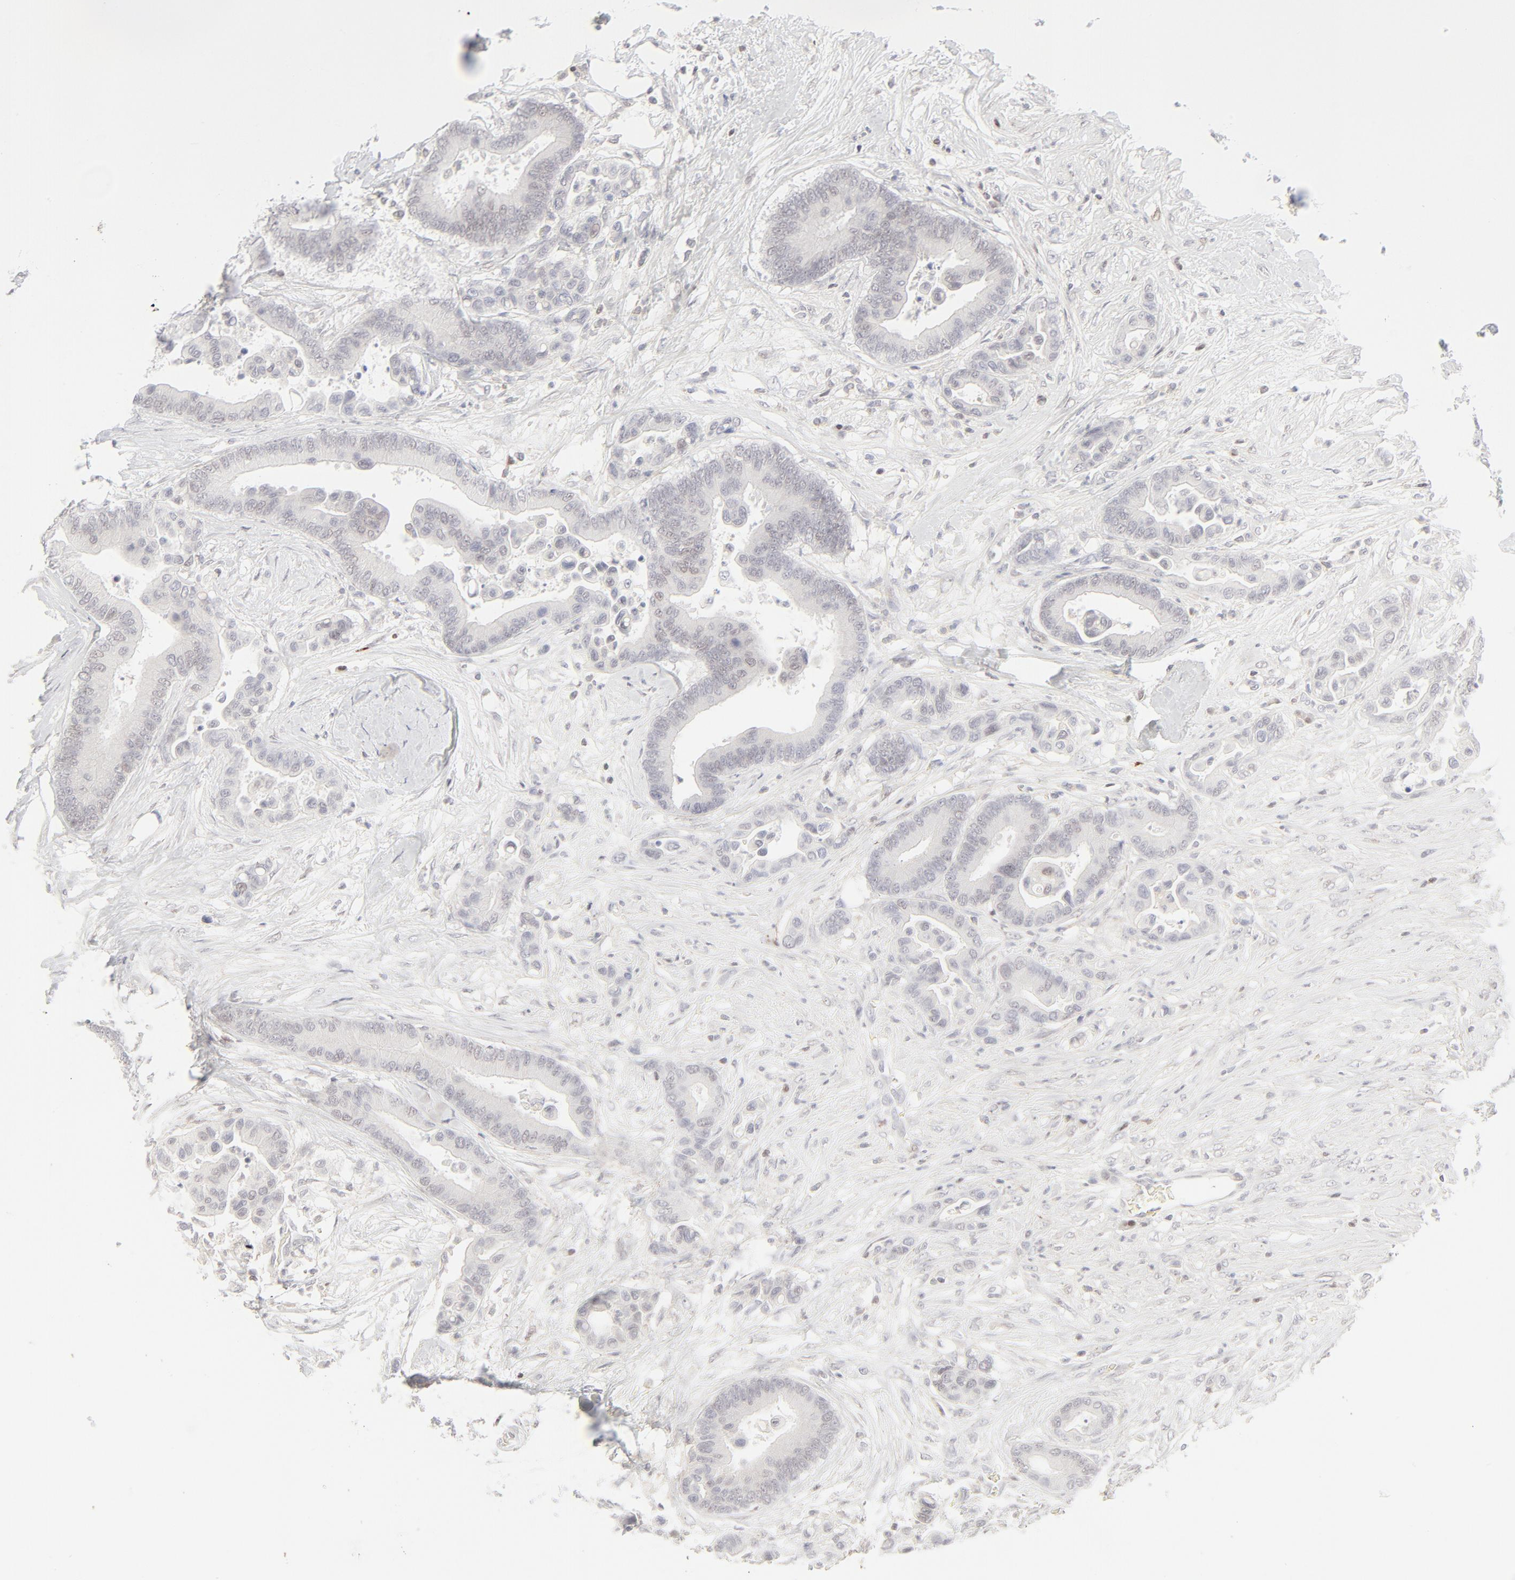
{"staining": {"intensity": "negative", "quantity": "none", "location": "none"}, "tissue": "colorectal cancer", "cell_type": "Tumor cells", "image_type": "cancer", "snomed": [{"axis": "morphology", "description": "Adenocarcinoma, NOS"}, {"axis": "topography", "description": "Colon"}], "caption": "Tumor cells are negative for brown protein staining in colorectal cancer (adenocarcinoma).", "gene": "PRKCB", "patient": {"sex": "male", "age": 82}}